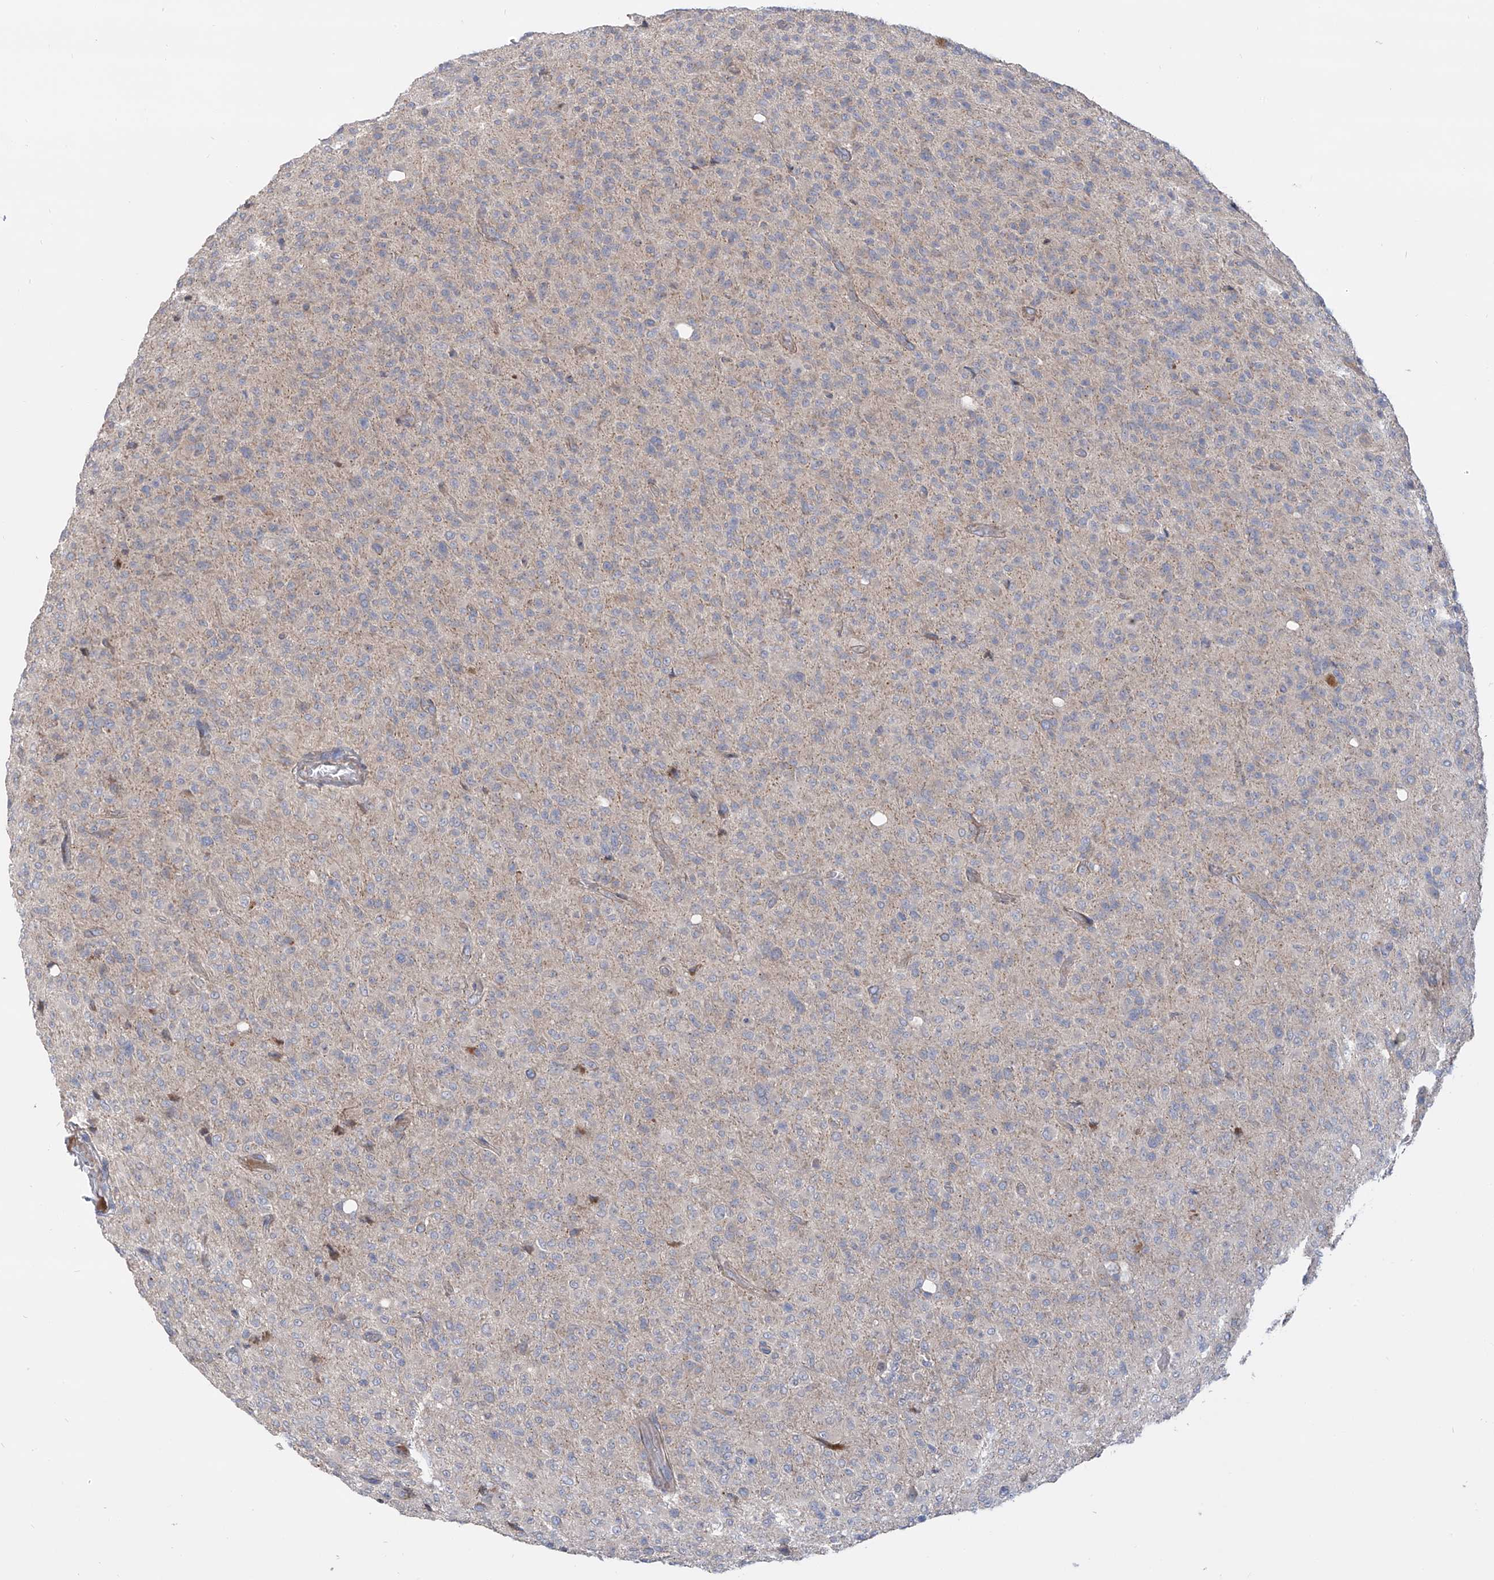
{"staining": {"intensity": "negative", "quantity": "none", "location": "none"}, "tissue": "glioma", "cell_type": "Tumor cells", "image_type": "cancer", "snomed": [{"axis": "morphology", "description": "Glioma, malignant, High grade"}, {"axis": "topography", "description": "Brain"}], "caption": "High magnification brightfield microscopy of malignant glioma (high-grade) stained with DAB (3,3'-diaminobenzidine) (brown) and counterstained with hematoxylin (blue): tumor cells show no significant expression.", "gene": "LRRC1", "patient": {"sex": "female", "age": 57}}